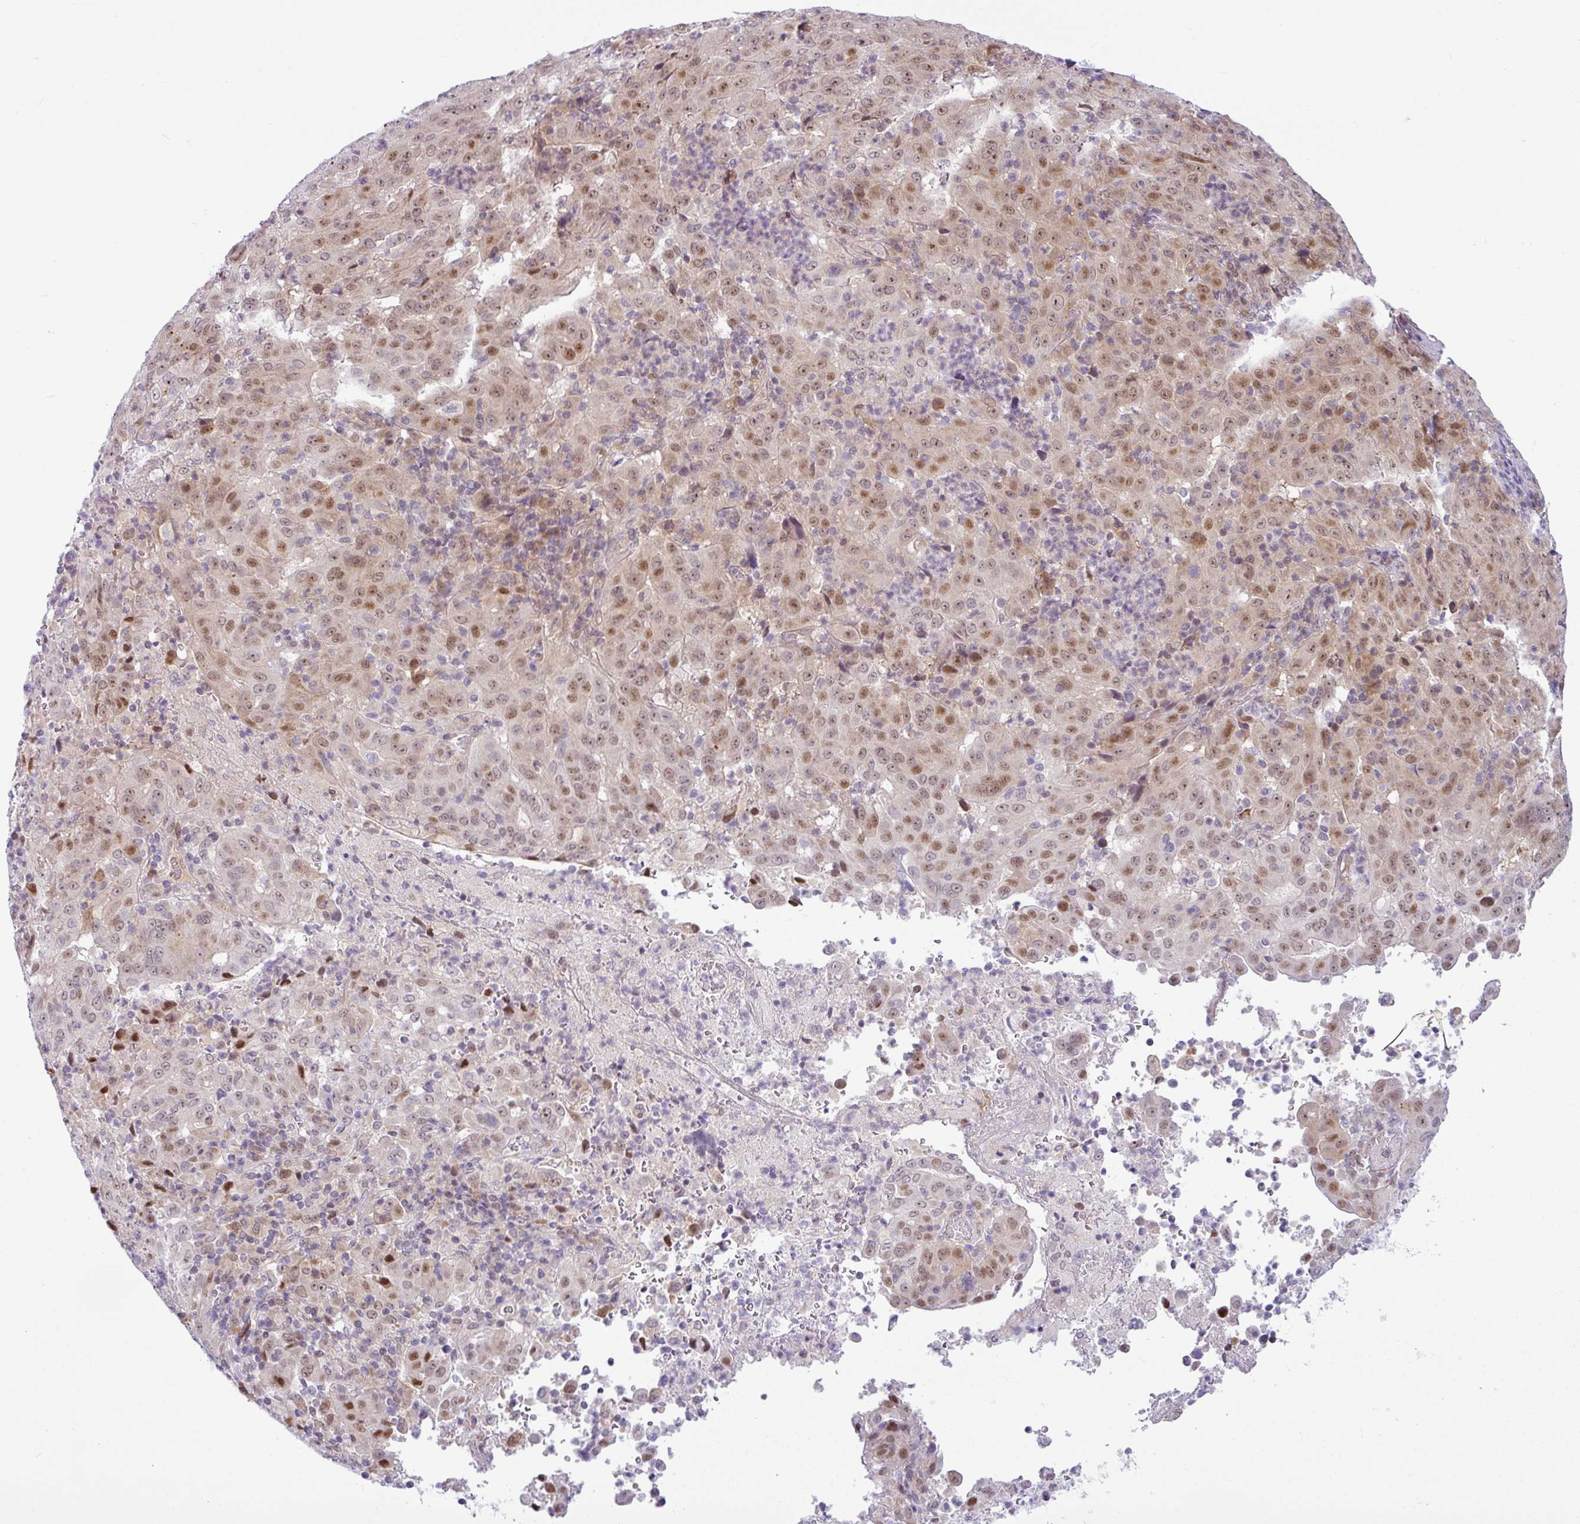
{"staining": {"intensity": "moderate", "quantity": ">75%", "location": "nuclear"}, "tissue": "pancreatic cancer", "cell_type": "Tumor cells", "image_type": "cancer", "snomed": [{"axis": "morphology", "description": "Adenocarcinoma, NOS"}, {"axis": "topography", "description": "Pancreas"}], "caption": "There is medium levels of moderate nuclear staining in tumor cells of adenocarcinoma (pancreatic), as demonstrated by immunohistochemical staining (brown color).", "gene": "NDUFB2", "patient": {"sex": "male", "age": 63}}